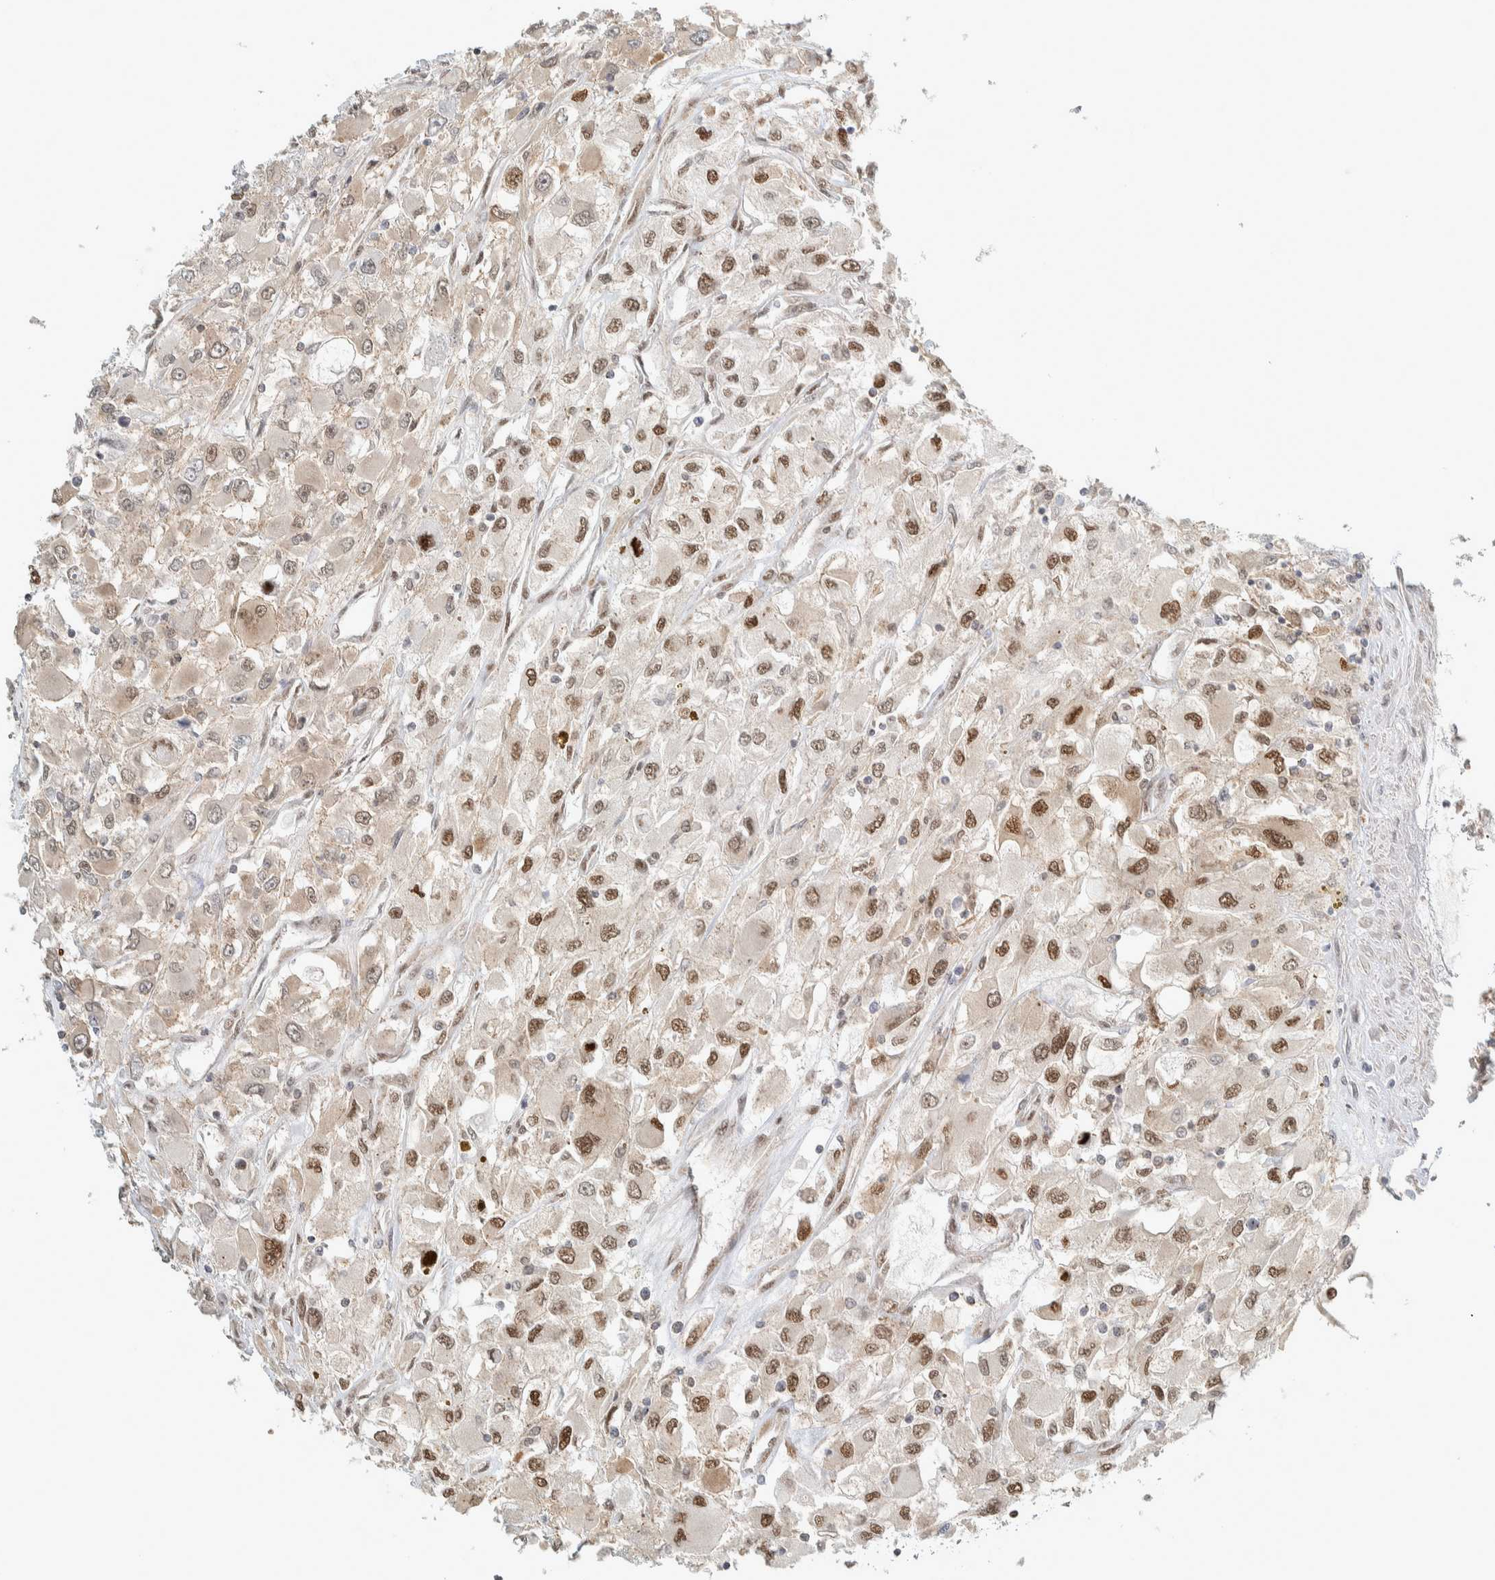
{"staining": {"intensity": "moderate", "quantity": ">75%", "location": "nuclear"}, "tissue": "renal cancer", "cell_type": "Tumor cells", "image_type": "cancer", "snomed": [{"axis": "morphology", "description": "Adenocarcinoma, NOS"}, {"axis": "topography", "description": "Kidney"}], "caption": "Renal cancer (adenocarcinoma) stained with DAB IHC reveals medium levels of moderate nuclear staining in about >75% of tumor cells.", "gene": "TFE3", "patient": {"sex": "female", "age": 52}}